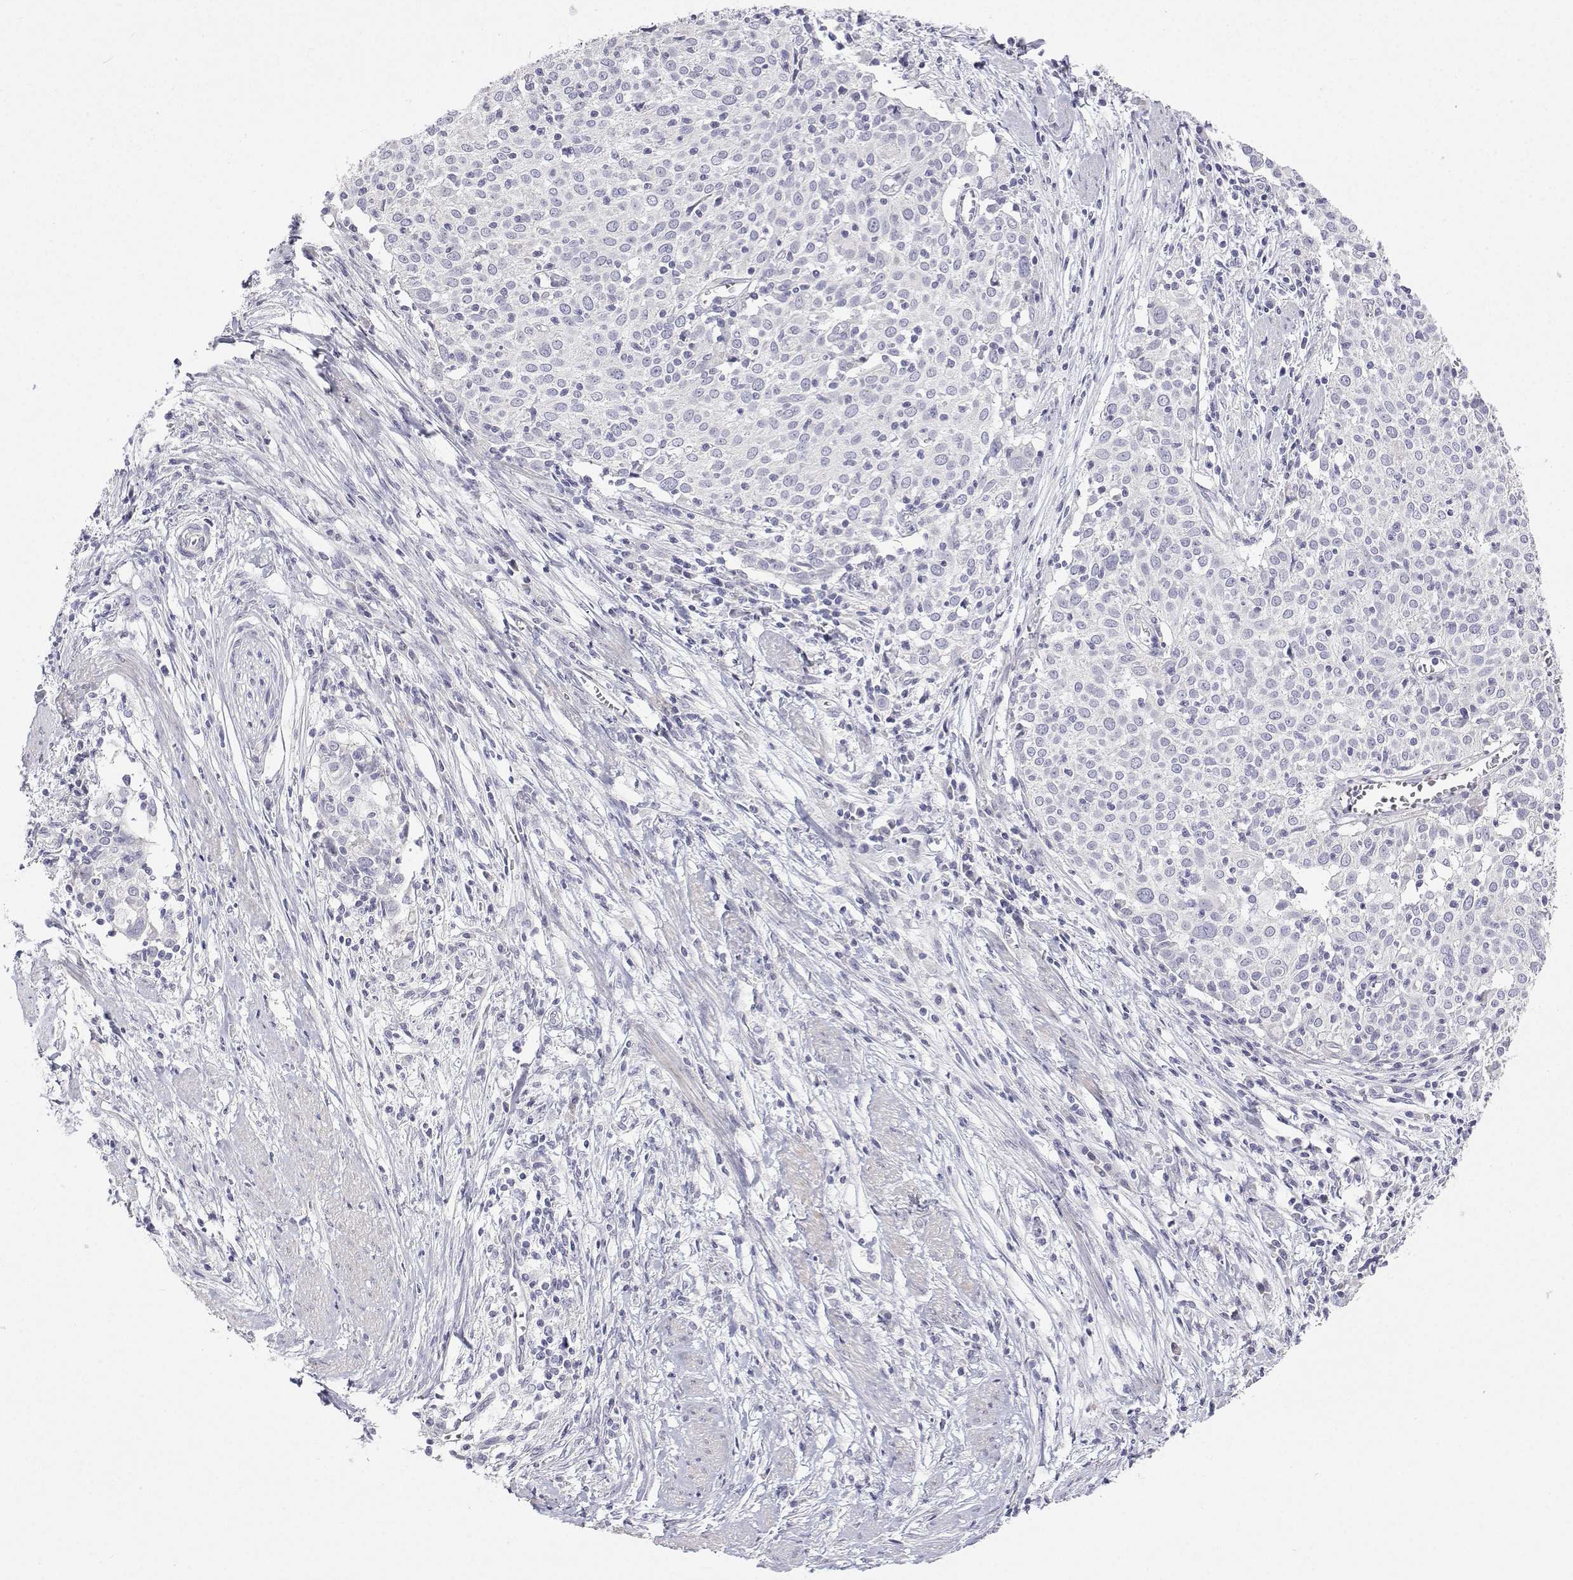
{"staining": {"intensity": "negative", "quantity": "none", "location": "none"}, "tissue": "cervical cancer", "cell_type": "Tumor cells", "image_type": "cancer", "snomed": [{"axis": "morphology", "description": "Squamous cell carcinoma, NOS"}, {"axis": "topography", "description": "Cervix"}], "caption": "Image shows no protein positivity in tumor cells of cervical squamous cell carcinoma tissue.", "gene": "ANKRD65", "patient": {"sex": "female", "age": 39}}